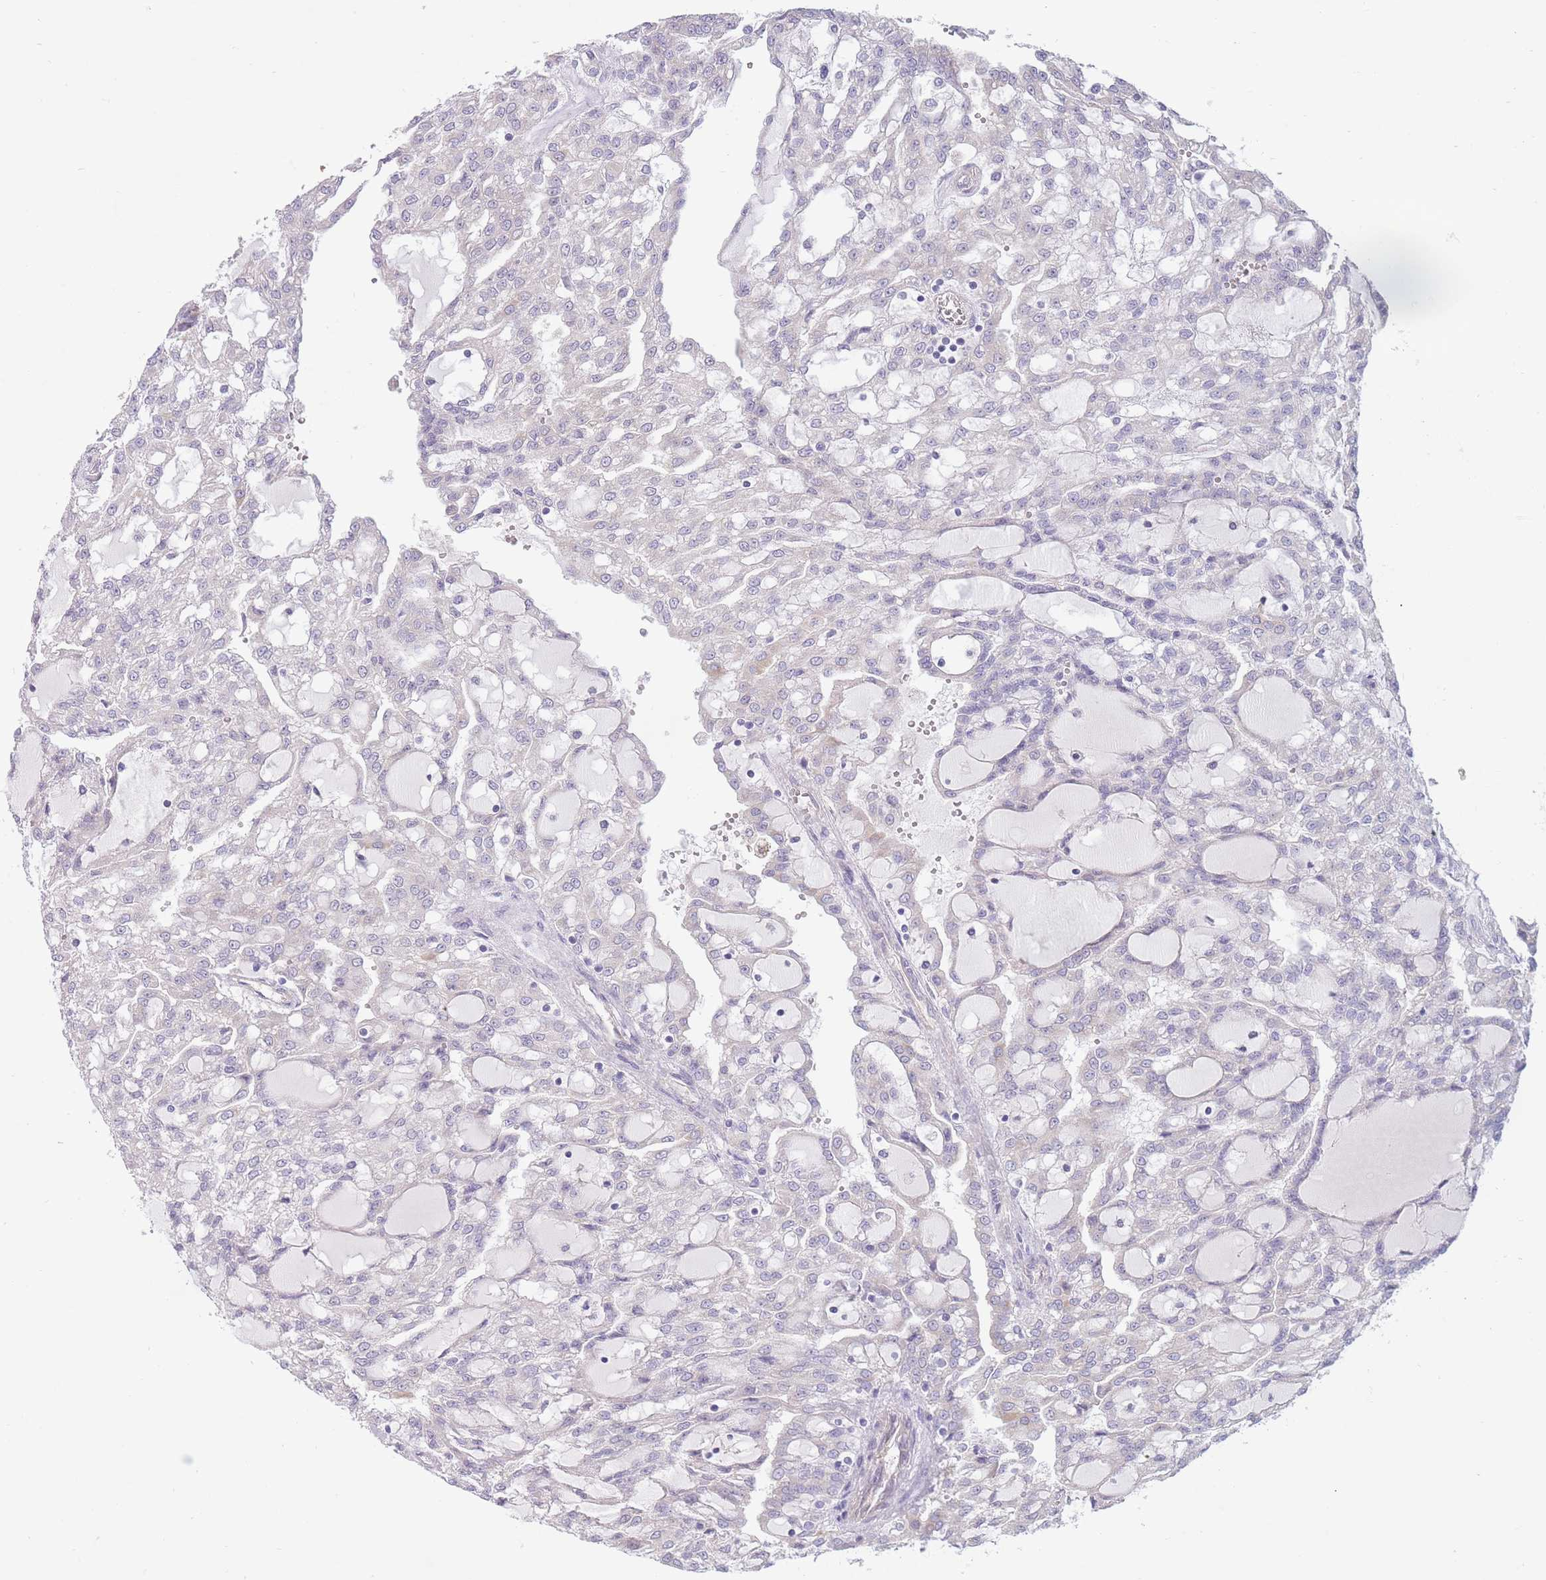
{"staining": {"intensity": "negative", "quantity": "none", "location": "none"}, "tissue": "renal cancer", "cell_type": "Tumor cells", "image_type": "cancer", "snomed": [{"axis": "morphology", "description": "Adenocarcinoma, NOS"}, {"axis": "topography", "description": "Kidney"}], "caption": "Renal cancer stained for a protein using IHC displays no positivity tumor cells.", "gene": "PNPLA5", "patient": {"sex": "male", "age": 63}}